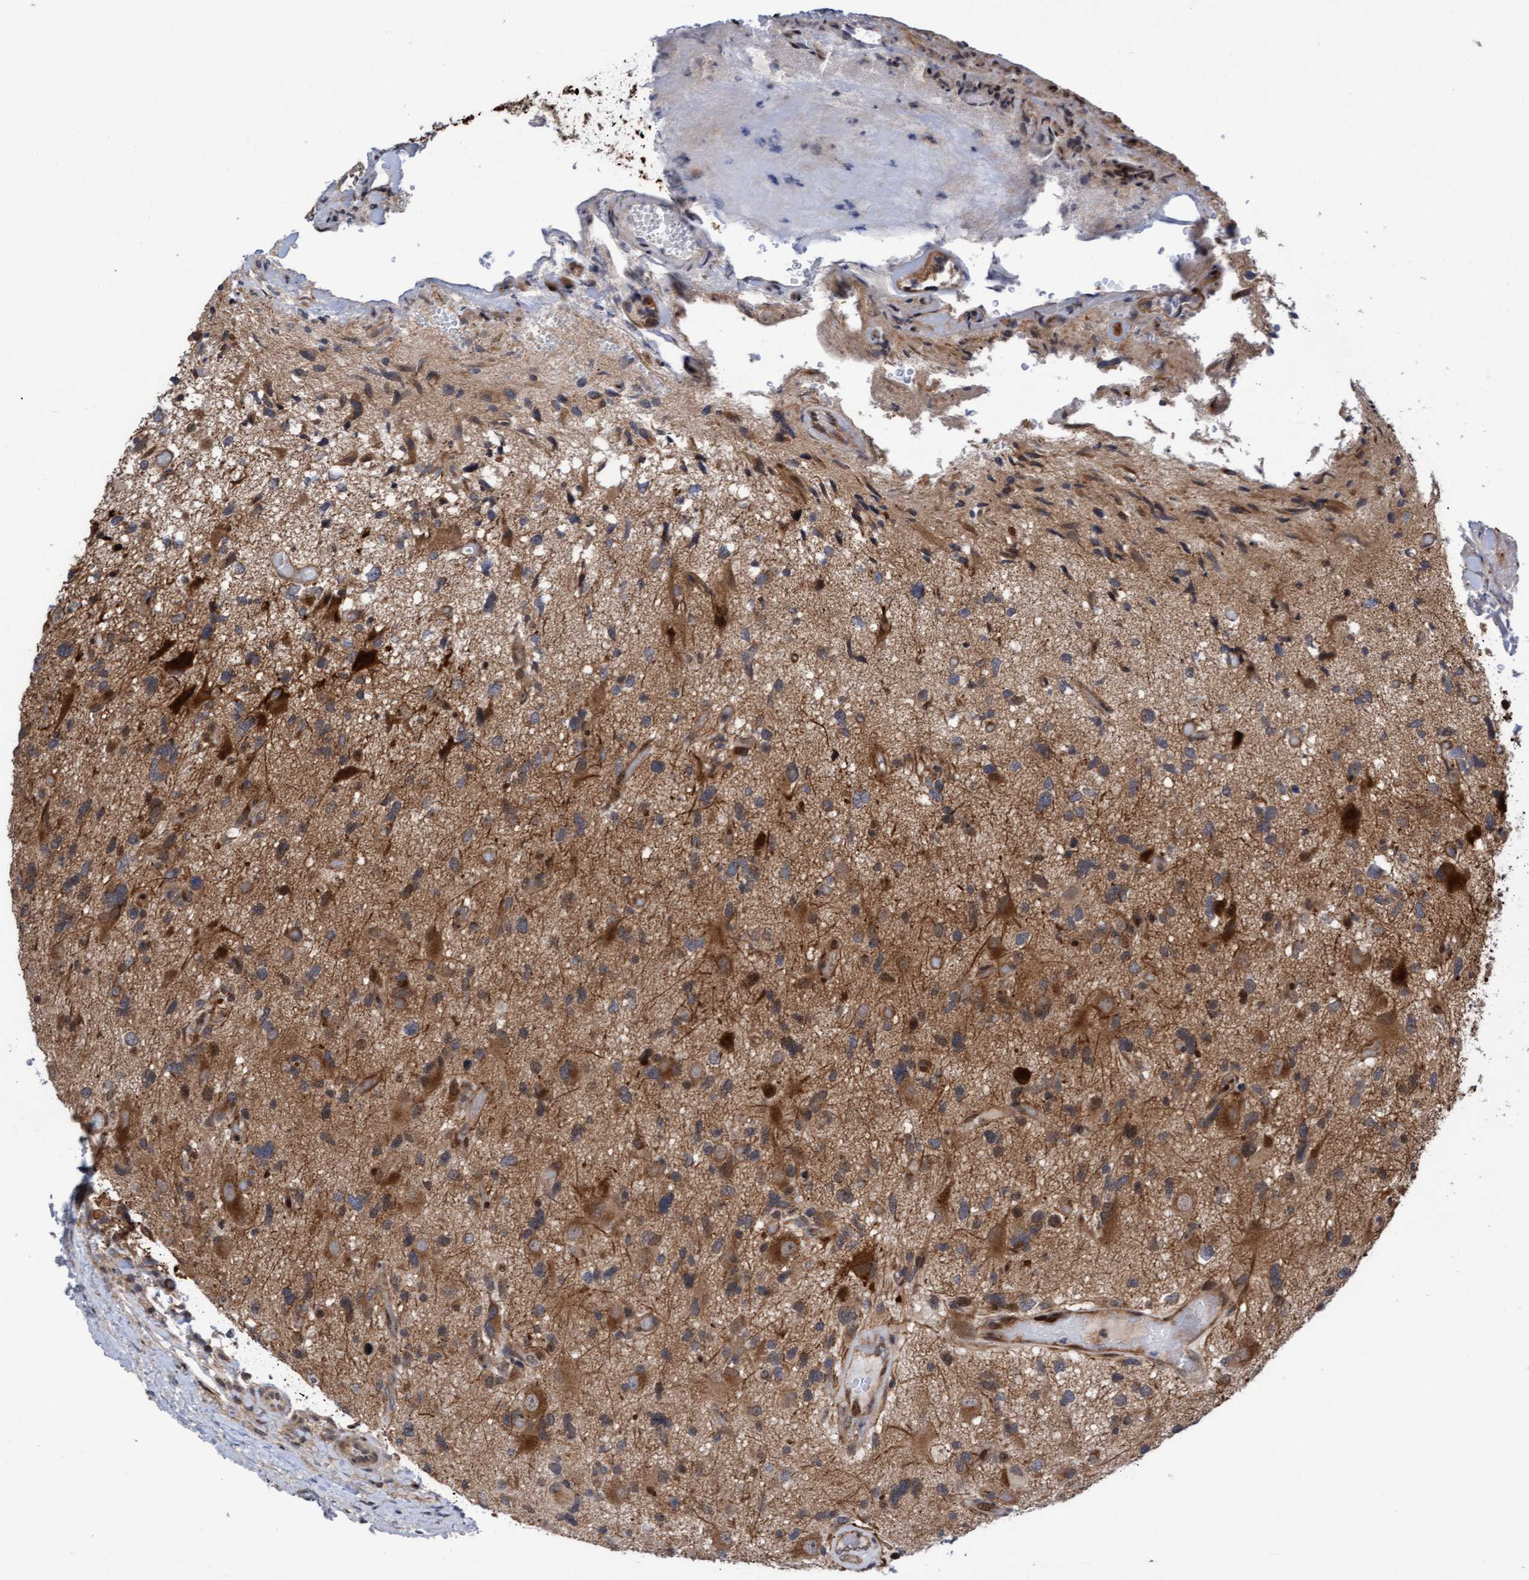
{"staining": {"intensity": "moderate", "quantity": ">75%", "location": "cytoplasmic/membranous"}, "tissue": "glioma", "cell_type": "Tumor cells", "image_type": "cancer", "snomed": [{"axis": "morphology", "description": "Glioma, malignant, High grade"}, {"axis": "topography", "description": "Brain"}], "caption": "An immunohistochemistry histopathology image of tumor tissue is shown. Protein staining in brown highlights moderate cytoplasmic/membranous positivity in glioma within tumor cells. The staining is performed using DAB (3,3'-diaminobenzidine) brown chromogen to label protein expression. The nuclei are counter-stained blue using hematoxylin.", "gene": "ITFG1", "patient": {"sex": "male", "age": 33}}